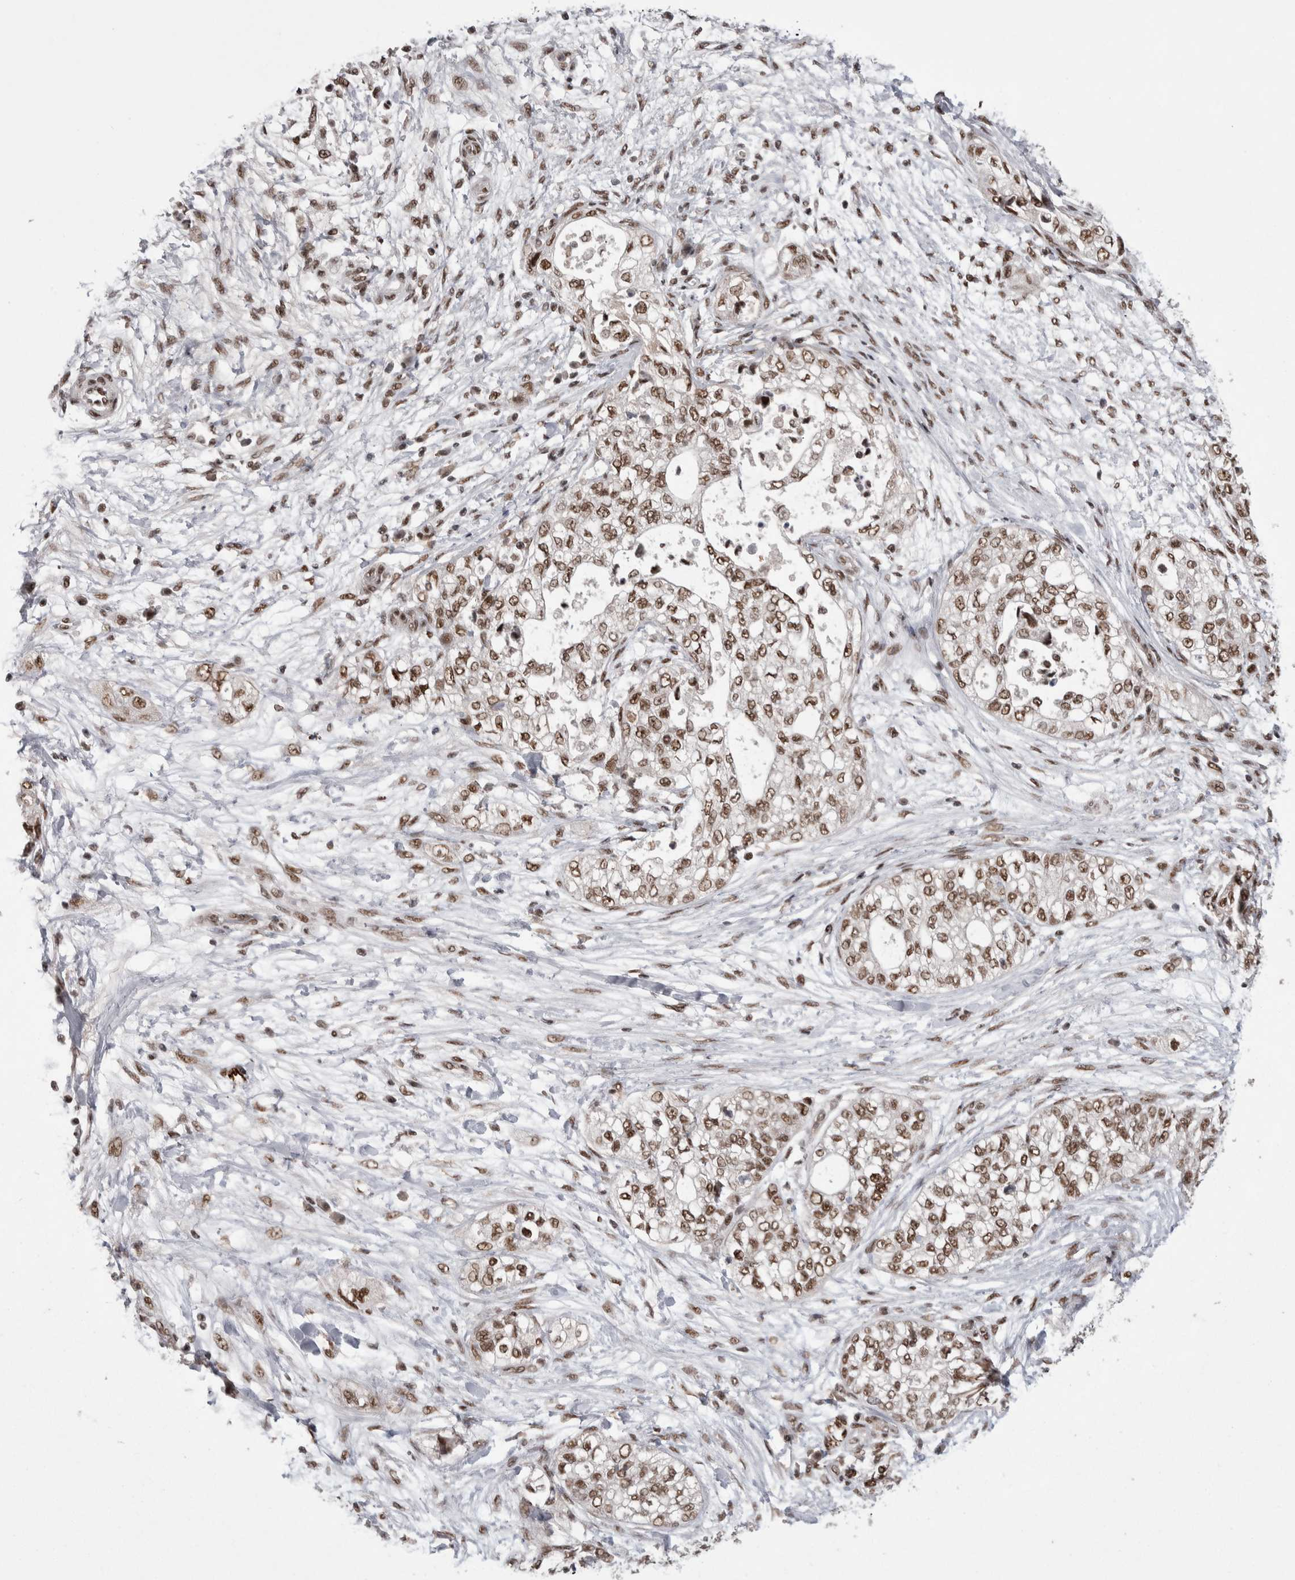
{"staining": {"intensity": "moderate", "quantity": ">75%", "location": "nuclear"}, "tissue": "pancreatic cancer", "cell_type": "Tumor cells", "image_type": "cancer", "snomed": [{"axis": "morphology", "description": "Adenocarcinoma, NOS"}, {"axis": "topography", "description": "Pancreas"}], "caption": "Brown immunohistochemical staining in human adenocarcinoma (pancreatic) demonstrates moderate nuclear positivity in approximately >75% of tumor cells.", "gene": "DMTF1", "patient": {"sex": "male", "age": 72}}